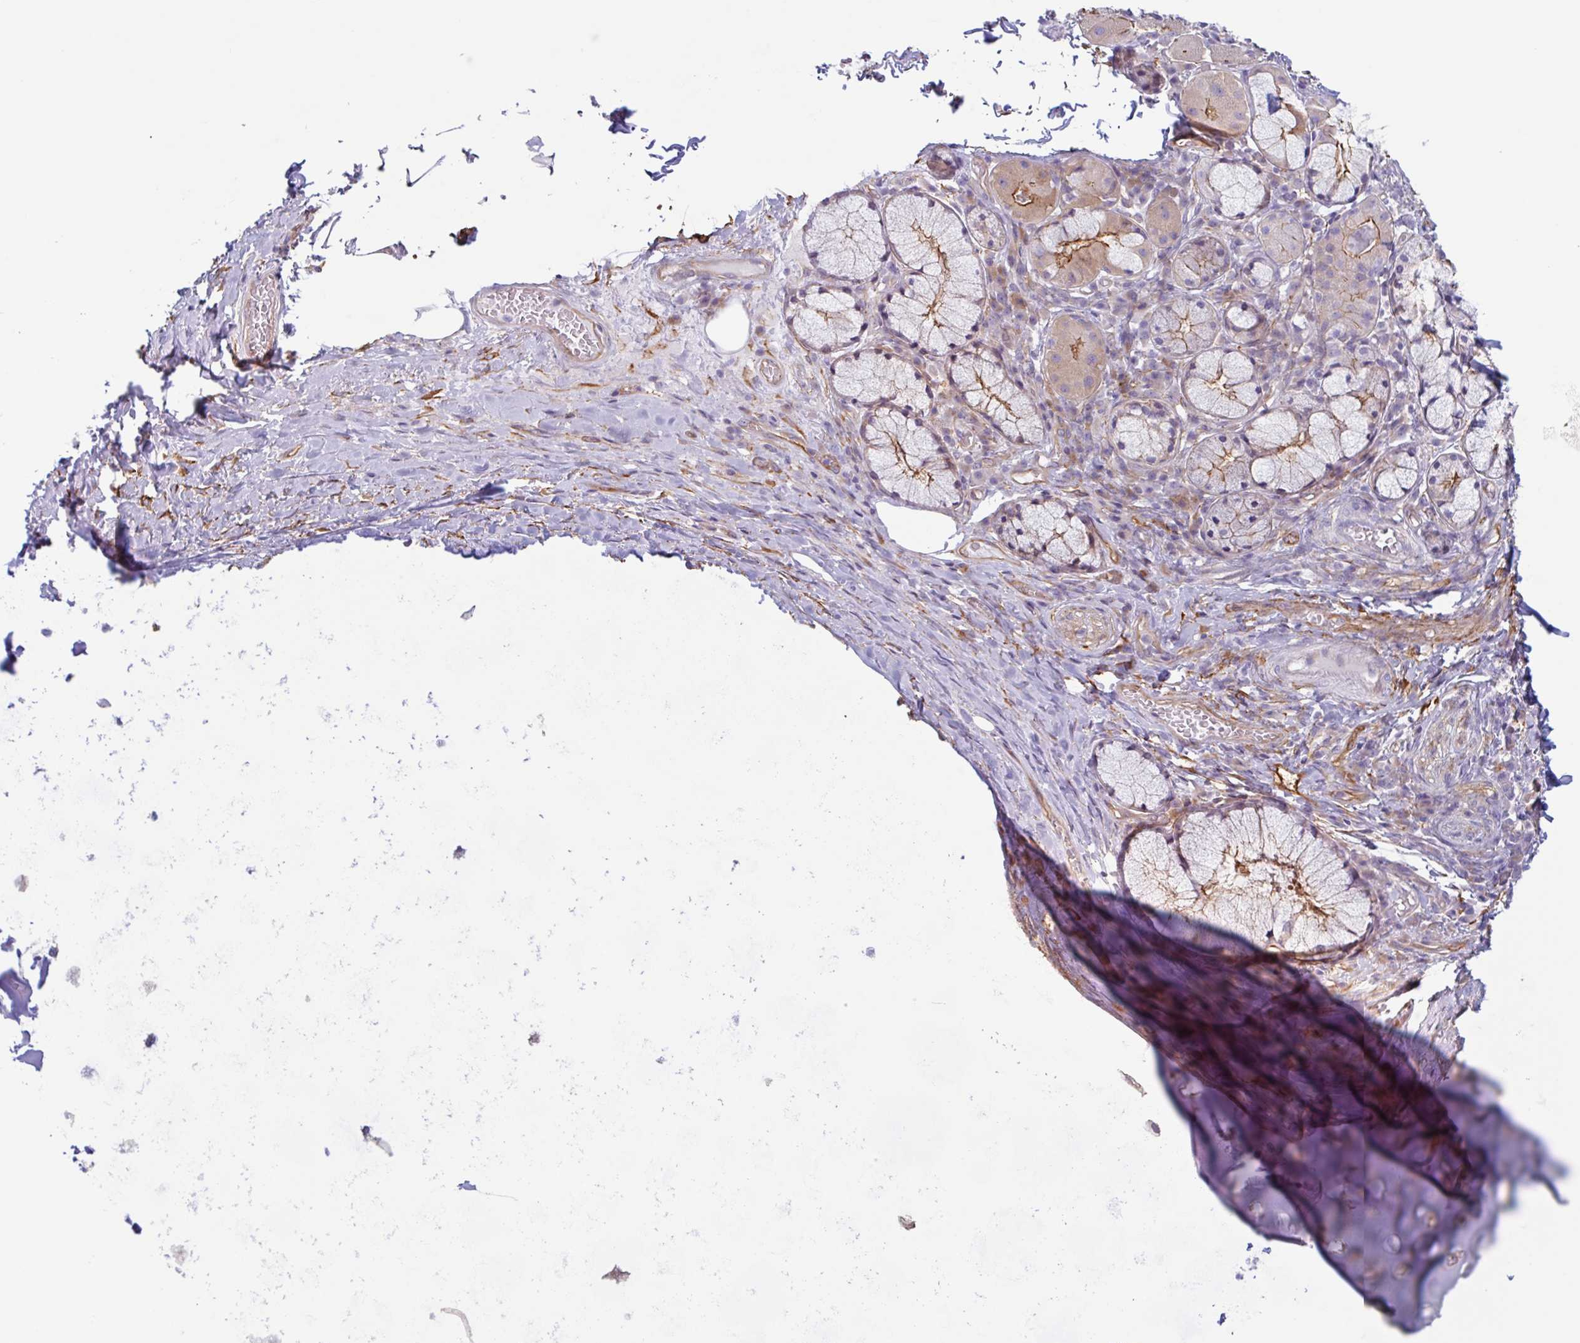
{"staining": {"intensity": "negative", "quantity": "none", "location": "none"}, "tissue": "adipose tissue", "cell_type": "Adipocytes", "image_type": "normal", "snomed": [{"axis": "morphology", "description": "Normal tissue, NOS"}, {"axis": "topography", "description": "Cartilage tissue"}, {"axis": "topography", "description": "Bronchus"}], "caption": "IHC image of benign adipose tissue: adipose tissue stained with DAB (3,3'-diaminobenzidine) exhibits no significant protein expression in adipocytes.", "gene": "MYH10", "patient": {"sex": "male", "age": 56}}